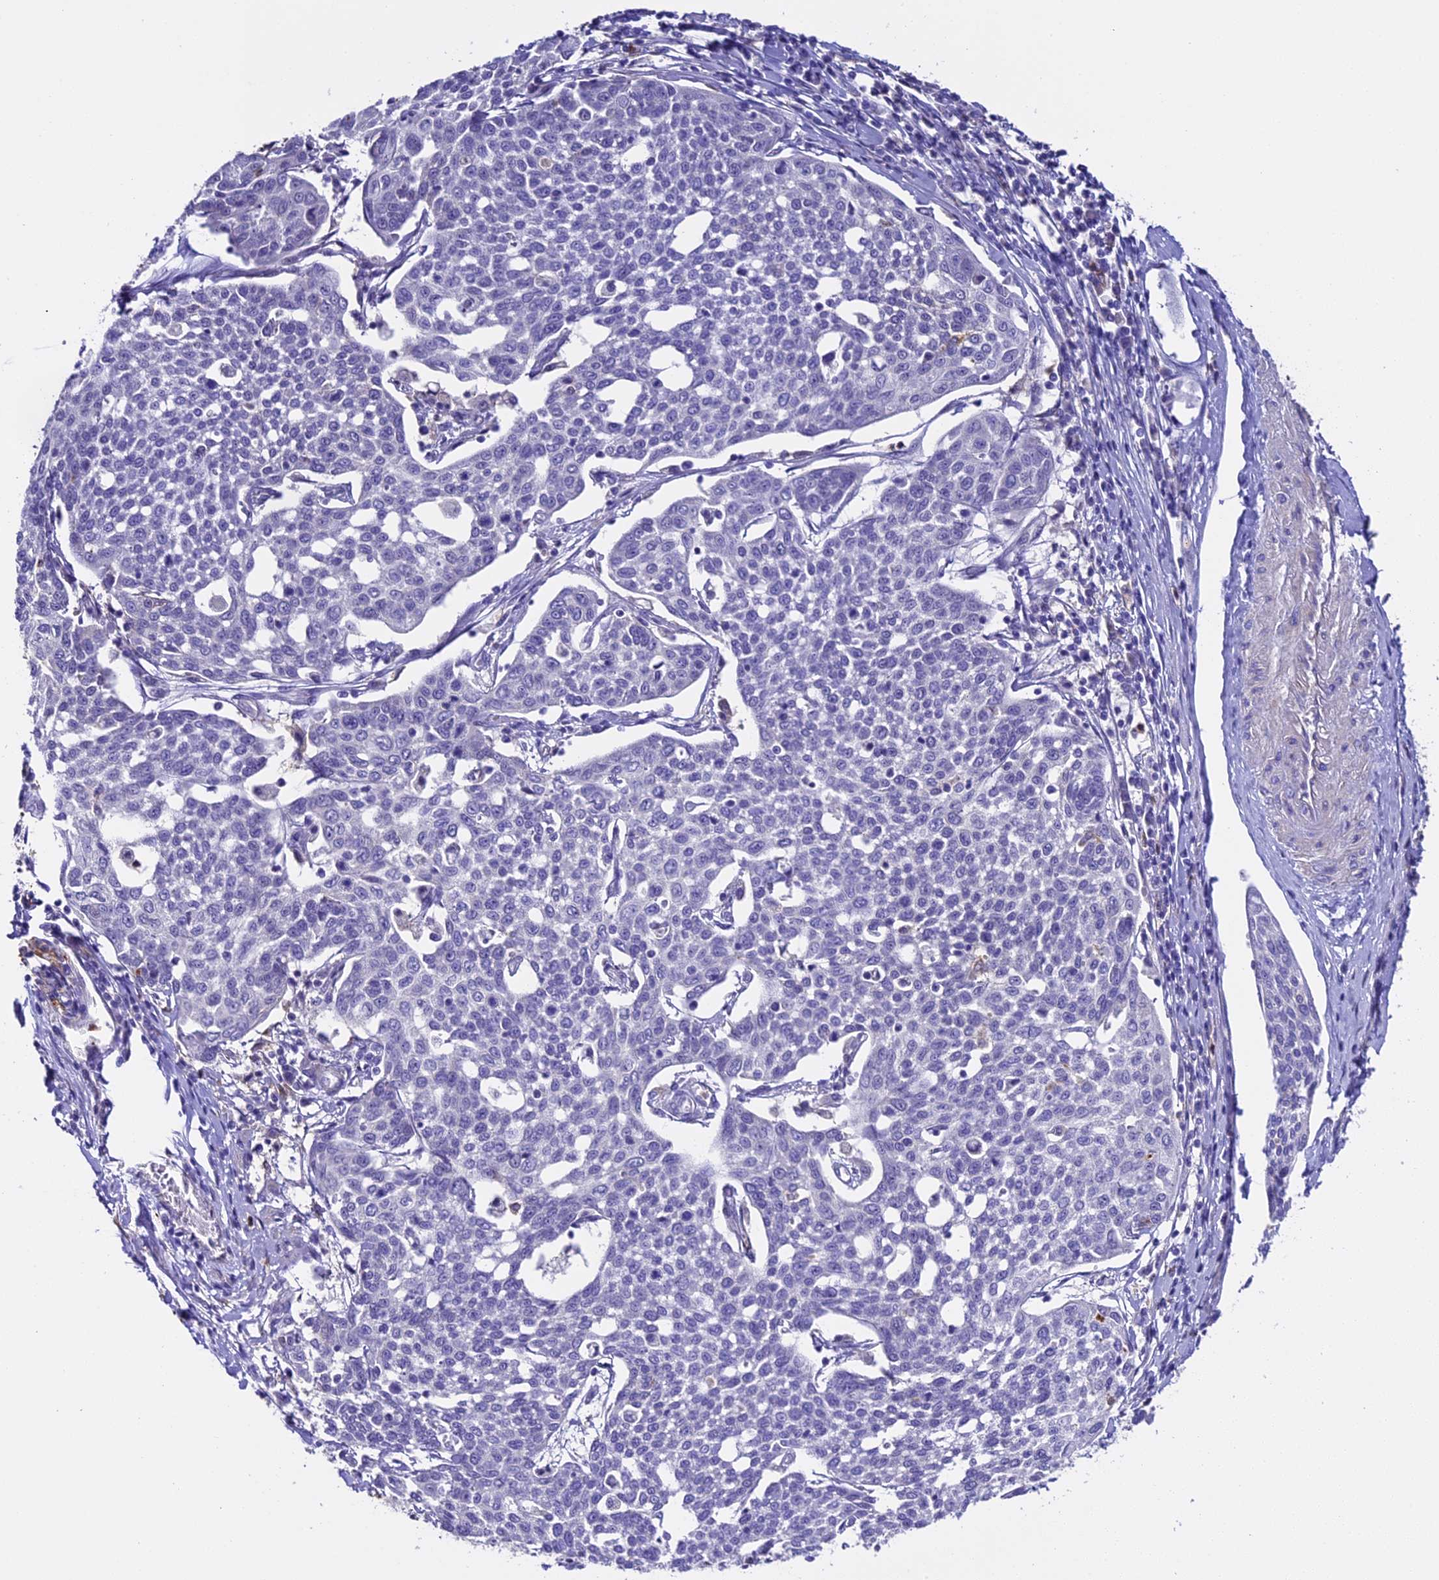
{"staining": {"intensity": "negative", "quantity": "none", "location": "none"}, "tissue": "cervical cancer", "cell_type": "Tumor cells", "image_type": "cancer", "snomed": [{"axis": "morphology", "description": "Squamous cell carcinoma, NOS"}, {"axis": "topography", "description": "Cervix"}], "caption": "A micrograph of human cervical cancer is negative for staining in tumor cells.", "gene": "NOD2", "patient": {"sex": "female", "age": 34}}